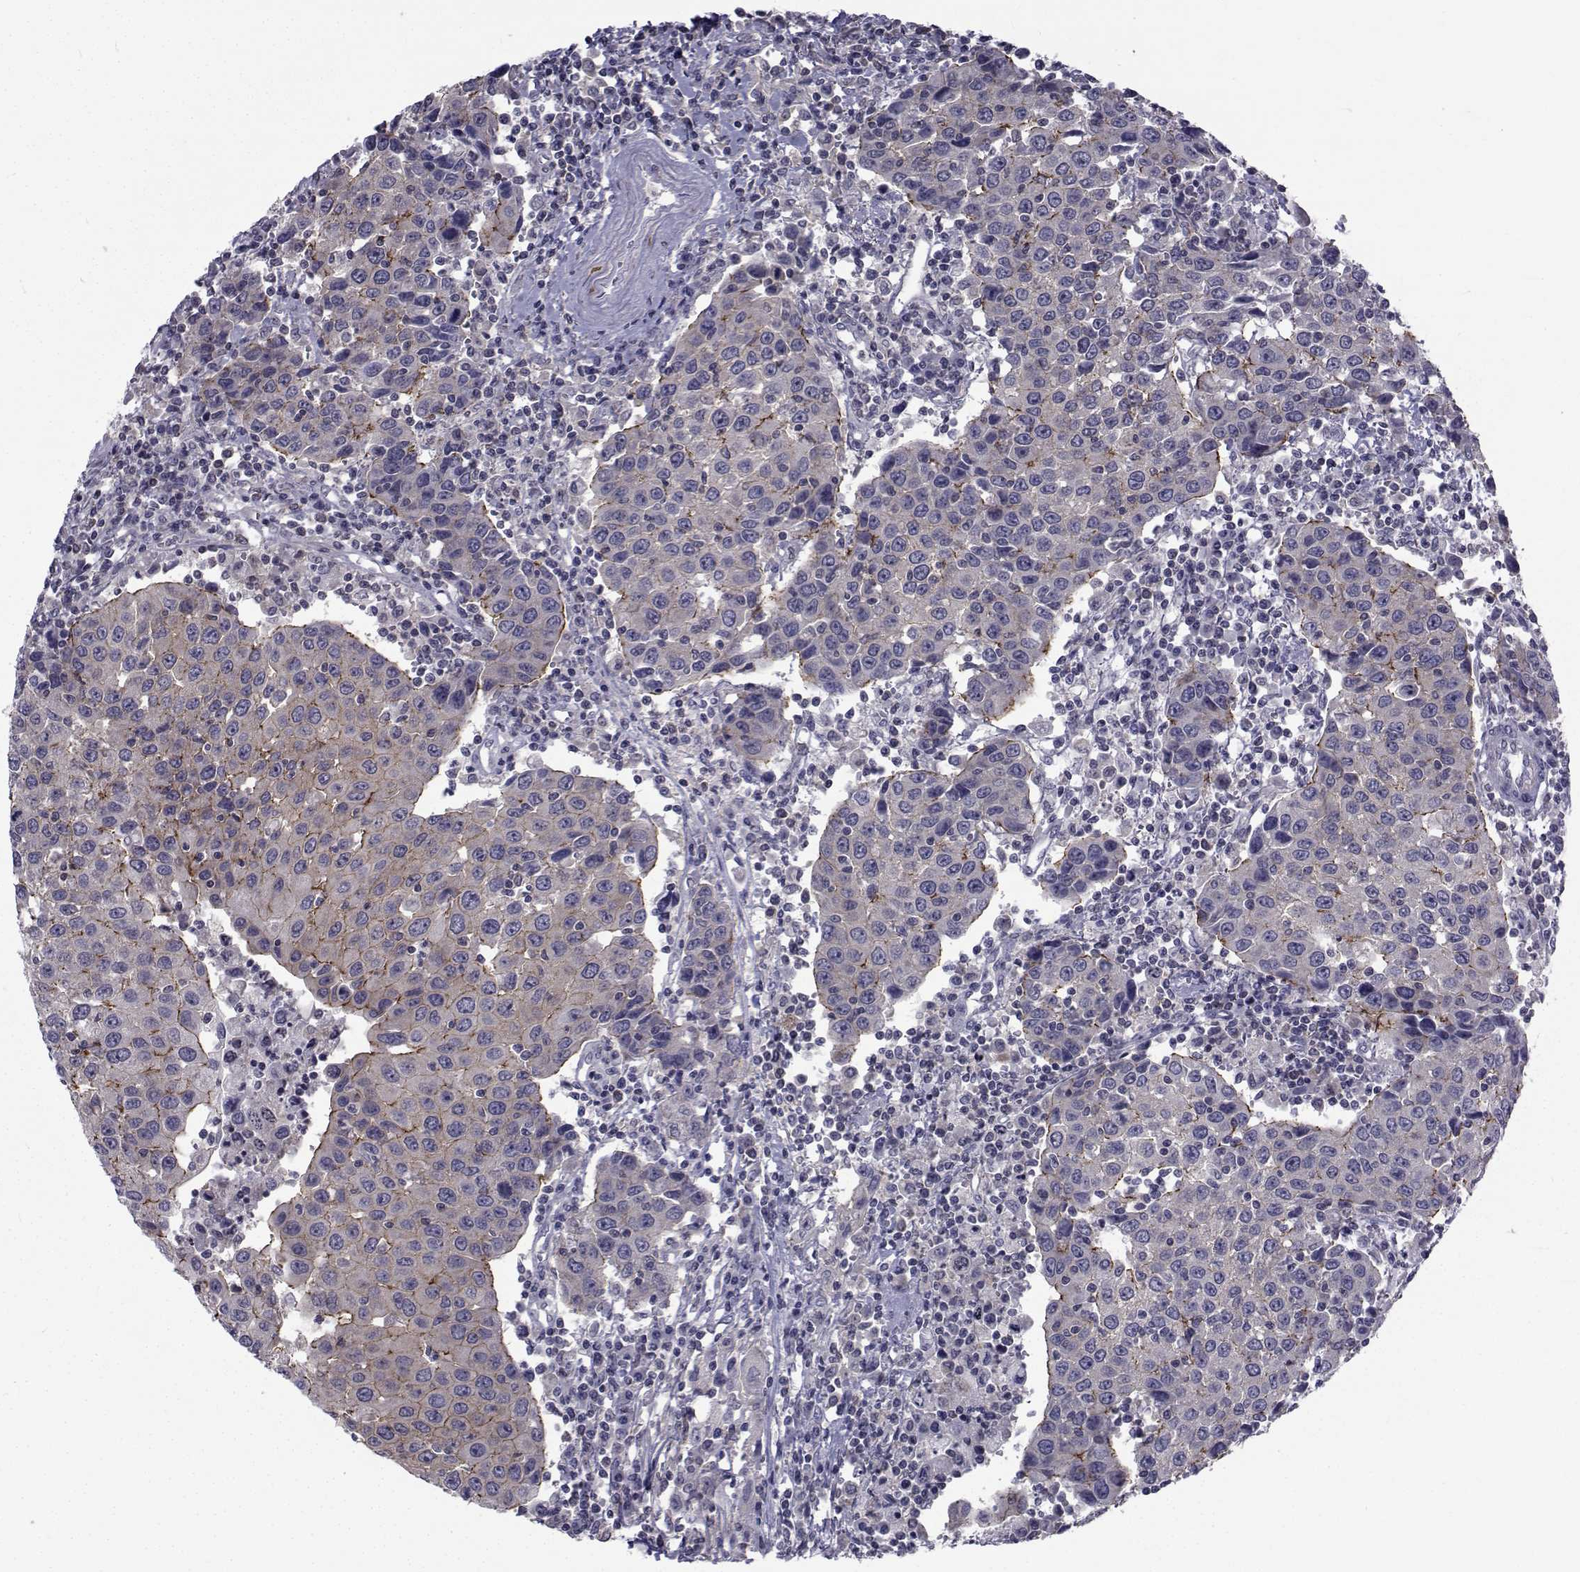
{"staining": {"intensity": "strong", "quantity": "<25%", "location": "cytoplasmic/membranous"}, "tissue": "urothelial cancer", "cell_type": "Tumor cells", "image_type": "cancer", "snomed": [{"axis": "morphology", "description": "Urothelial carcinoma, High grade"}, {"axis": "topography", "description": "Urinary bladder"}], "caption": "This photomicrograph demonstrates high-grade urothelial carcinoma stained with immunohistochemistry (IHC) to label a protein in brown. The cytoplasmic/membranous of tumor cells show strong positivity for the protein. Nuclei are counter-stained blue.", "gene": "SLC30A10", "patient": {"sex": "female", "age": 85}}